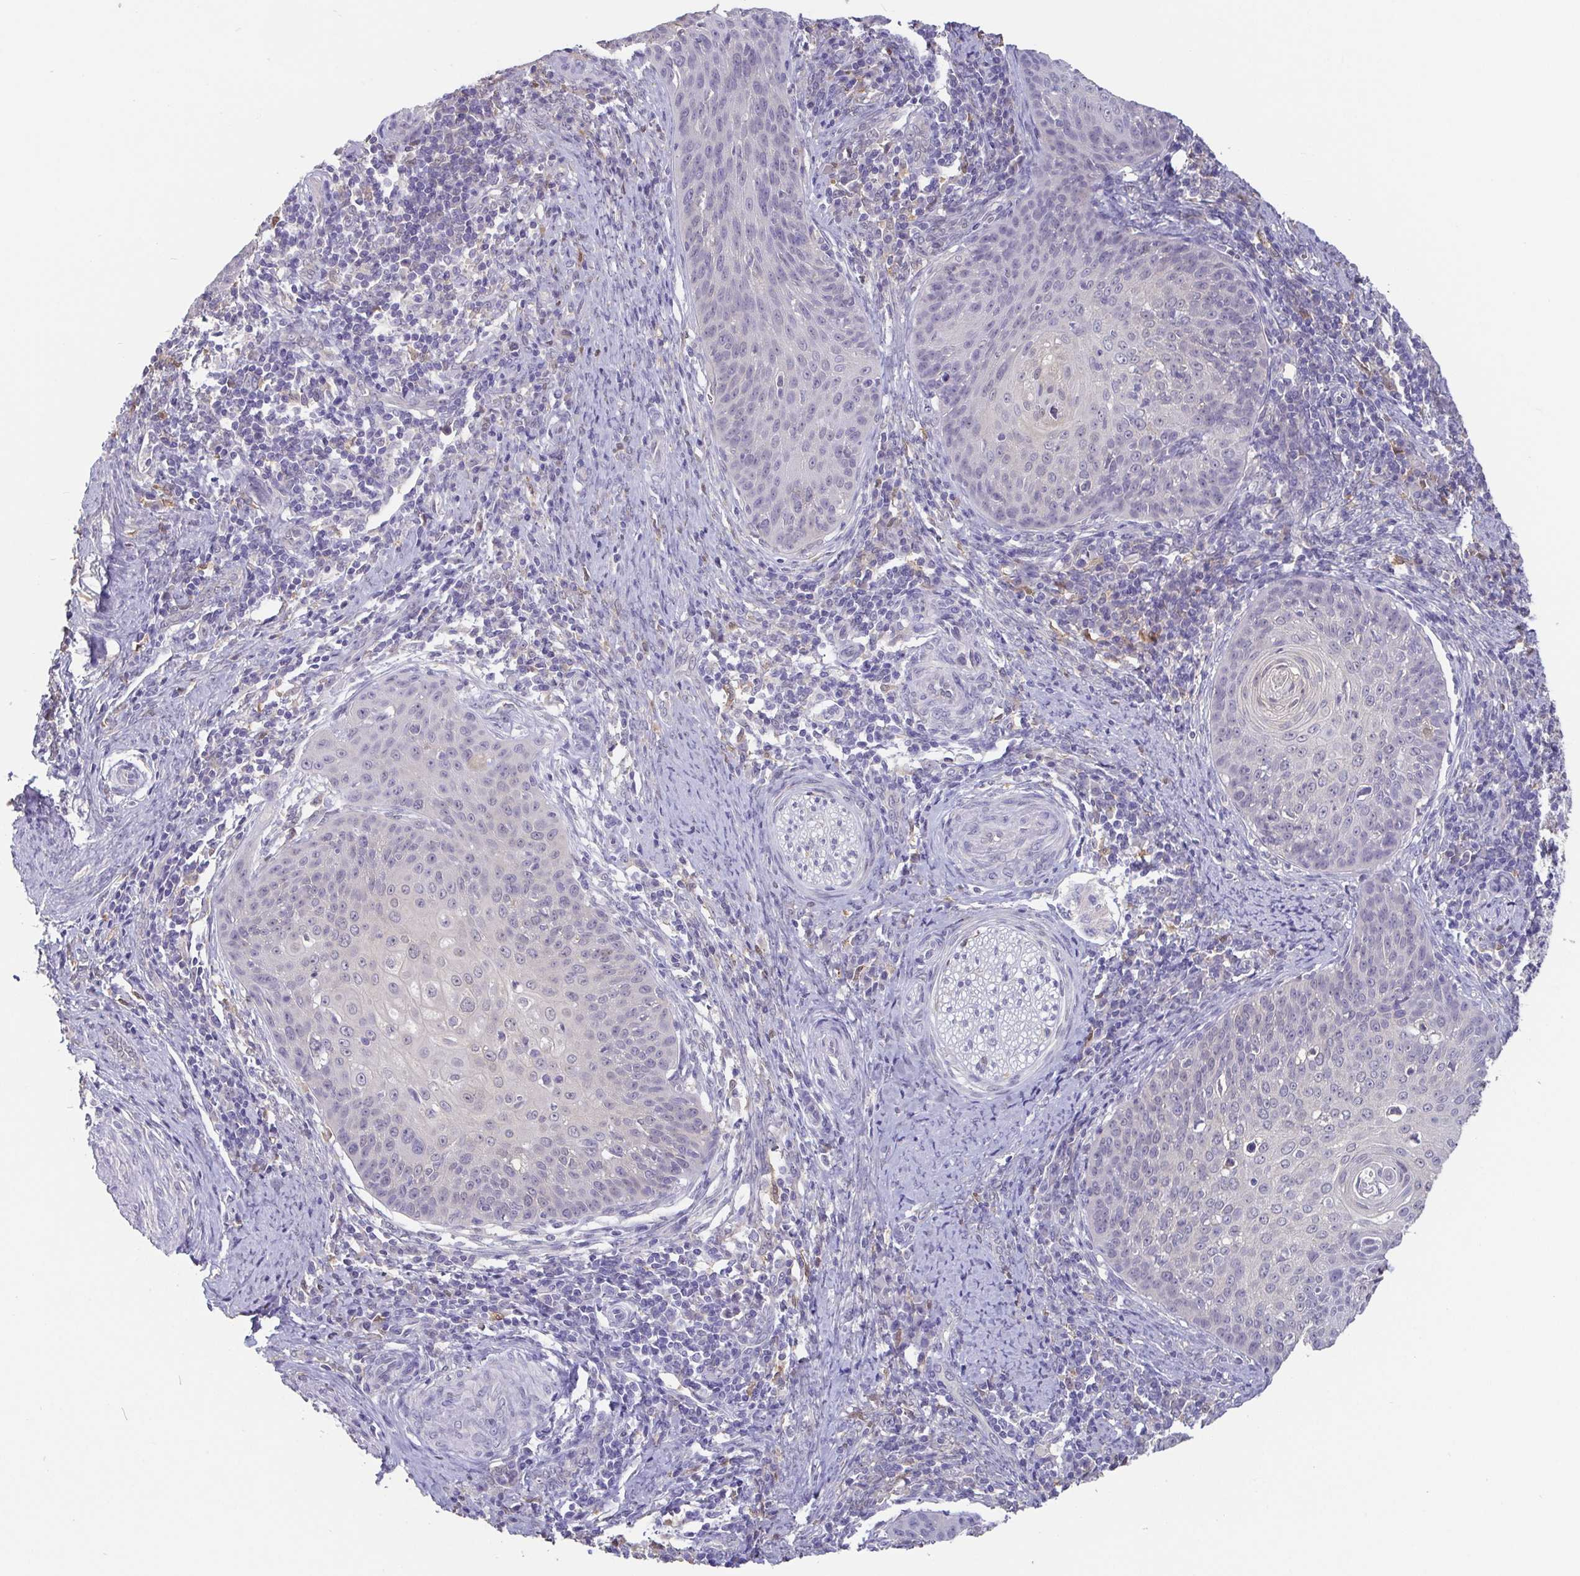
{"staining": {"intensity": "negative", "quantity": "none", "location": "none"}, "tissue": "cervical cancer", "cell_type": "Tumor cells", "image_type": "cancer", "snomed": [{"axis": "morphology", "description": "Squamous cell carcinoma, NOS"}, {"axis": "topography", "description": "Cervix"}], "caption": "Squamous cell carcinoma (cervical) was stained to show a protein in brown. There is no significant expression in tumor cells.", "gene": "IDH1", "patient": {"sex": "female", "age": 30}}